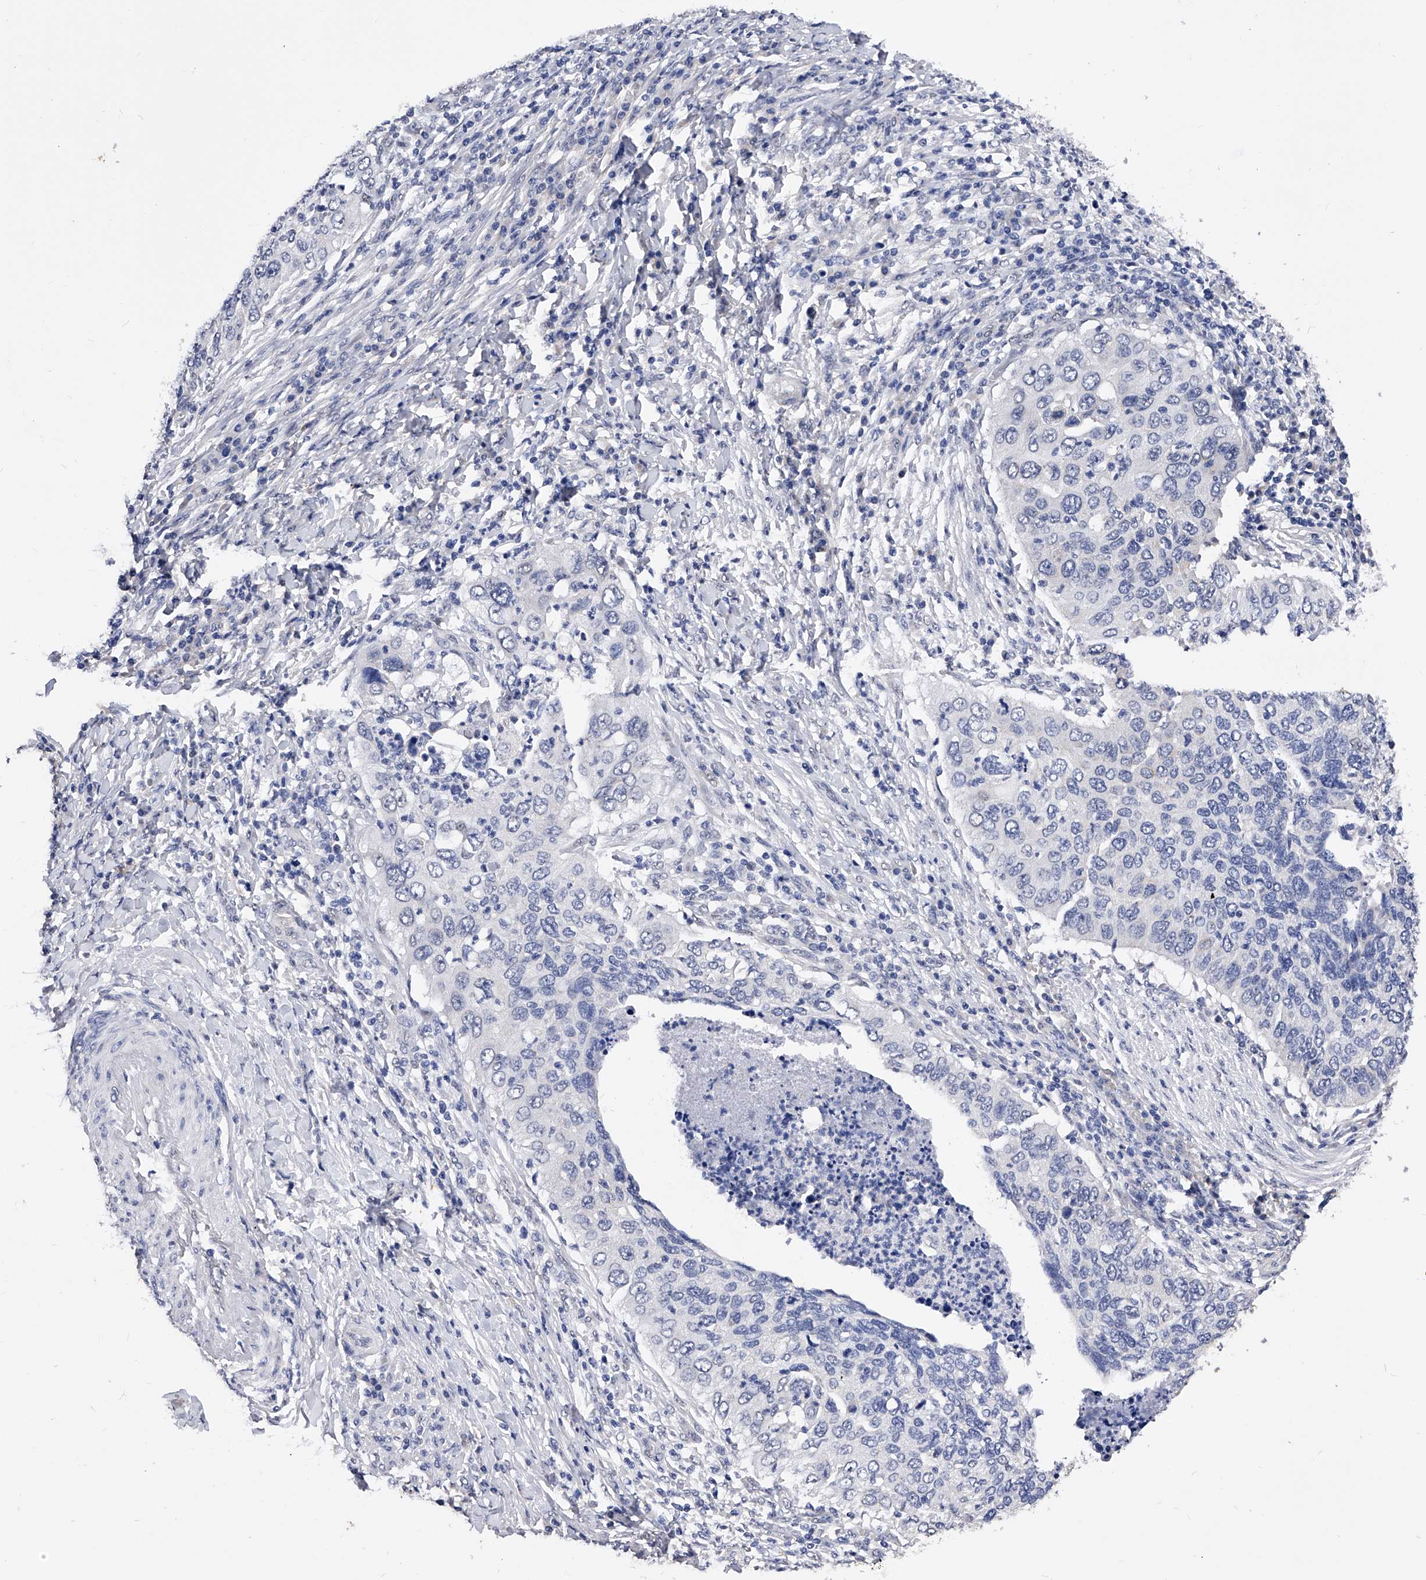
{"staining": {"intensity": "negative", "quantity": "none", "location": "none"}, "tissue": "cervical cancer", "cell_type": "Tumor cells", "image_type": "cancer", "snomed": [{"axis": "morphology", "description": "Squamous cell carcinoma, NOS"}, {"axis": "topography", "description": "Cervix"}], "caption": "Protein analysis of cervical squamous cell carcinoma shows no significant positivity in tumor cells.", "gene": "ZNF529", "patient": {"sex": "female", "age": 38}}